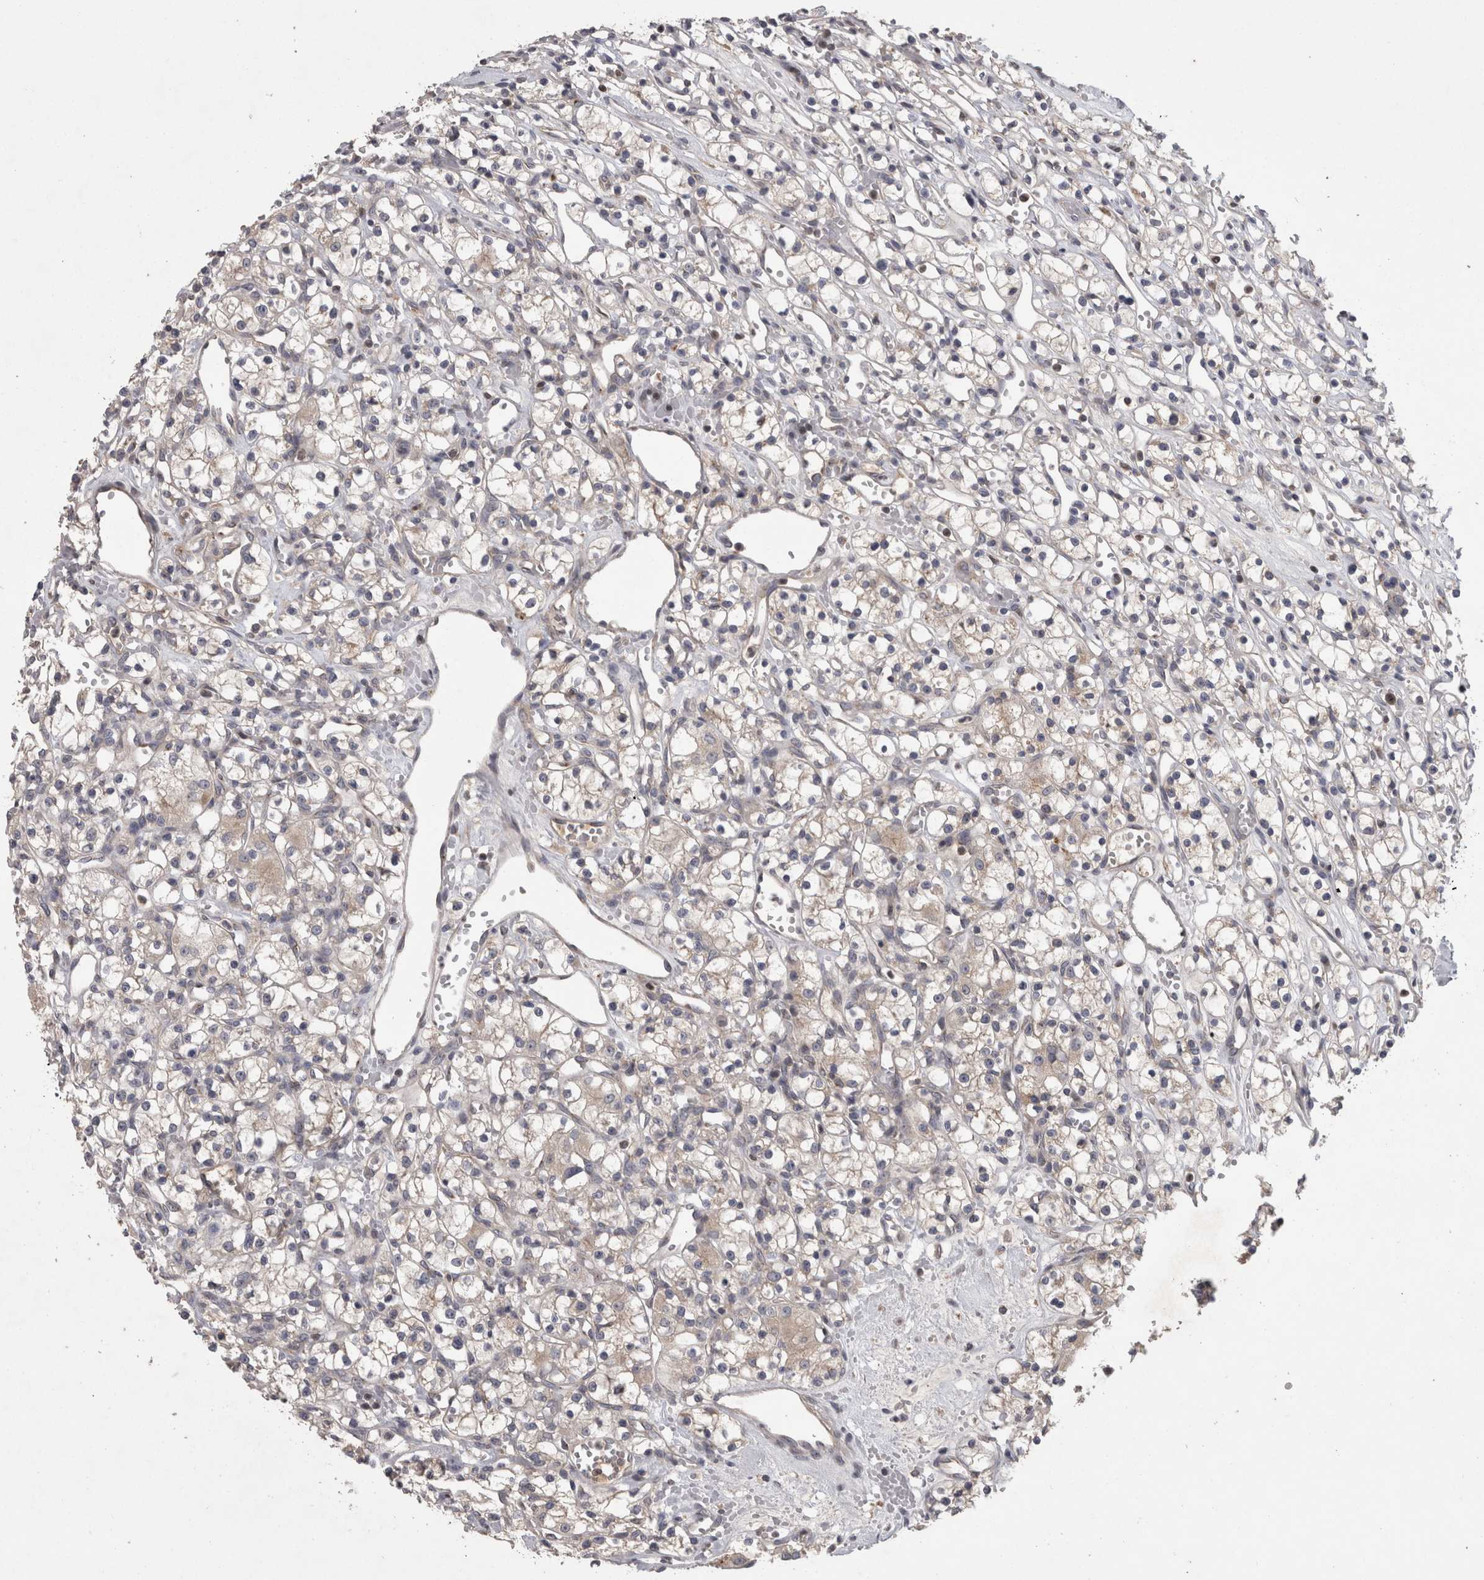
{"staining": {"intensity": "negative", "quantity": "none", "location": "none"}, "tissue": "renal cancer", "cell_type": "Tumor cells", "image_type": "cancer", "snomed": [{"axis": "morphology", "description": "Adenocarcinoma, NOS"}, {"axis": "topography", "description": "Kidney"}], "caption": "The micrograph demonstrates no significant expression in tumor cells of adenocarcinoma (renal).", "gene": "PCM1", "patient": {"sex": "female", "age": 59}}